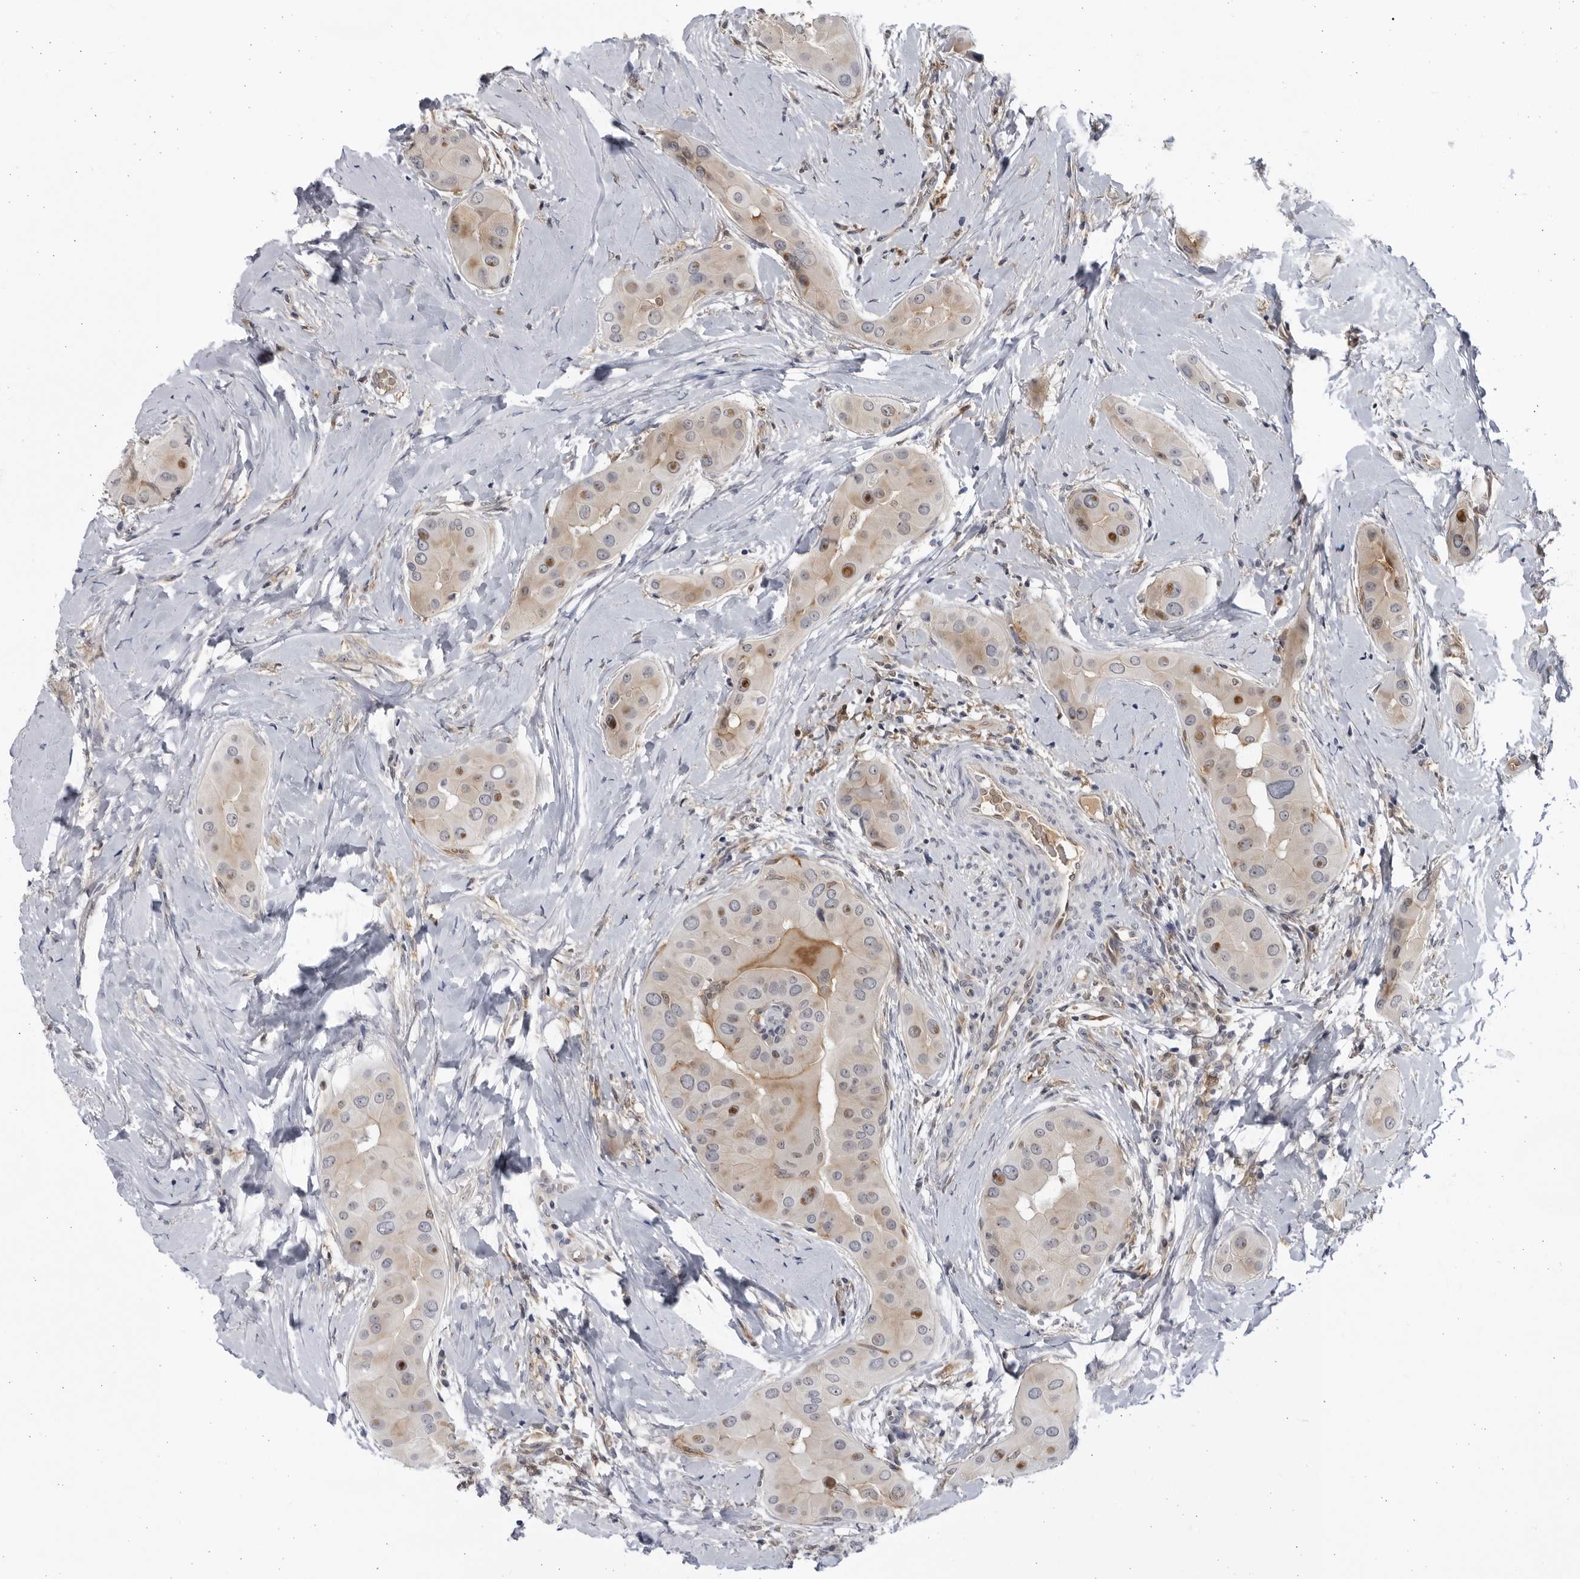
{"staining": {"intensity": "moderate", "quantity": "<25%", "location": "cytoplasmic/membranous,nuclear"}, "tissue": "thyroid cancer", "cell_type": "Tumor cells", "image_type": "cancer", "snomed": [{"axis": "morphology", "description": "Papillary adenocarcinoma, NOS"}, {"axis": "topography", "description": "Thyroid gland"}], "caption": "Immunohistochemistry staining of papillary adenocarcinoma (thyroid), which displays low levels of moderate cytoplasmic/membranous and nuclear staining in about <25% of tumor cells indicating moderate cytoplasmic/membranous and nuclear protein staining. The staining was performed using DAB (brown) for protein detection and nuclei were counterstained in hematoxylin (blue).", "gene": "BMP2K", "patient": {"sex": "male", "age": 33}}